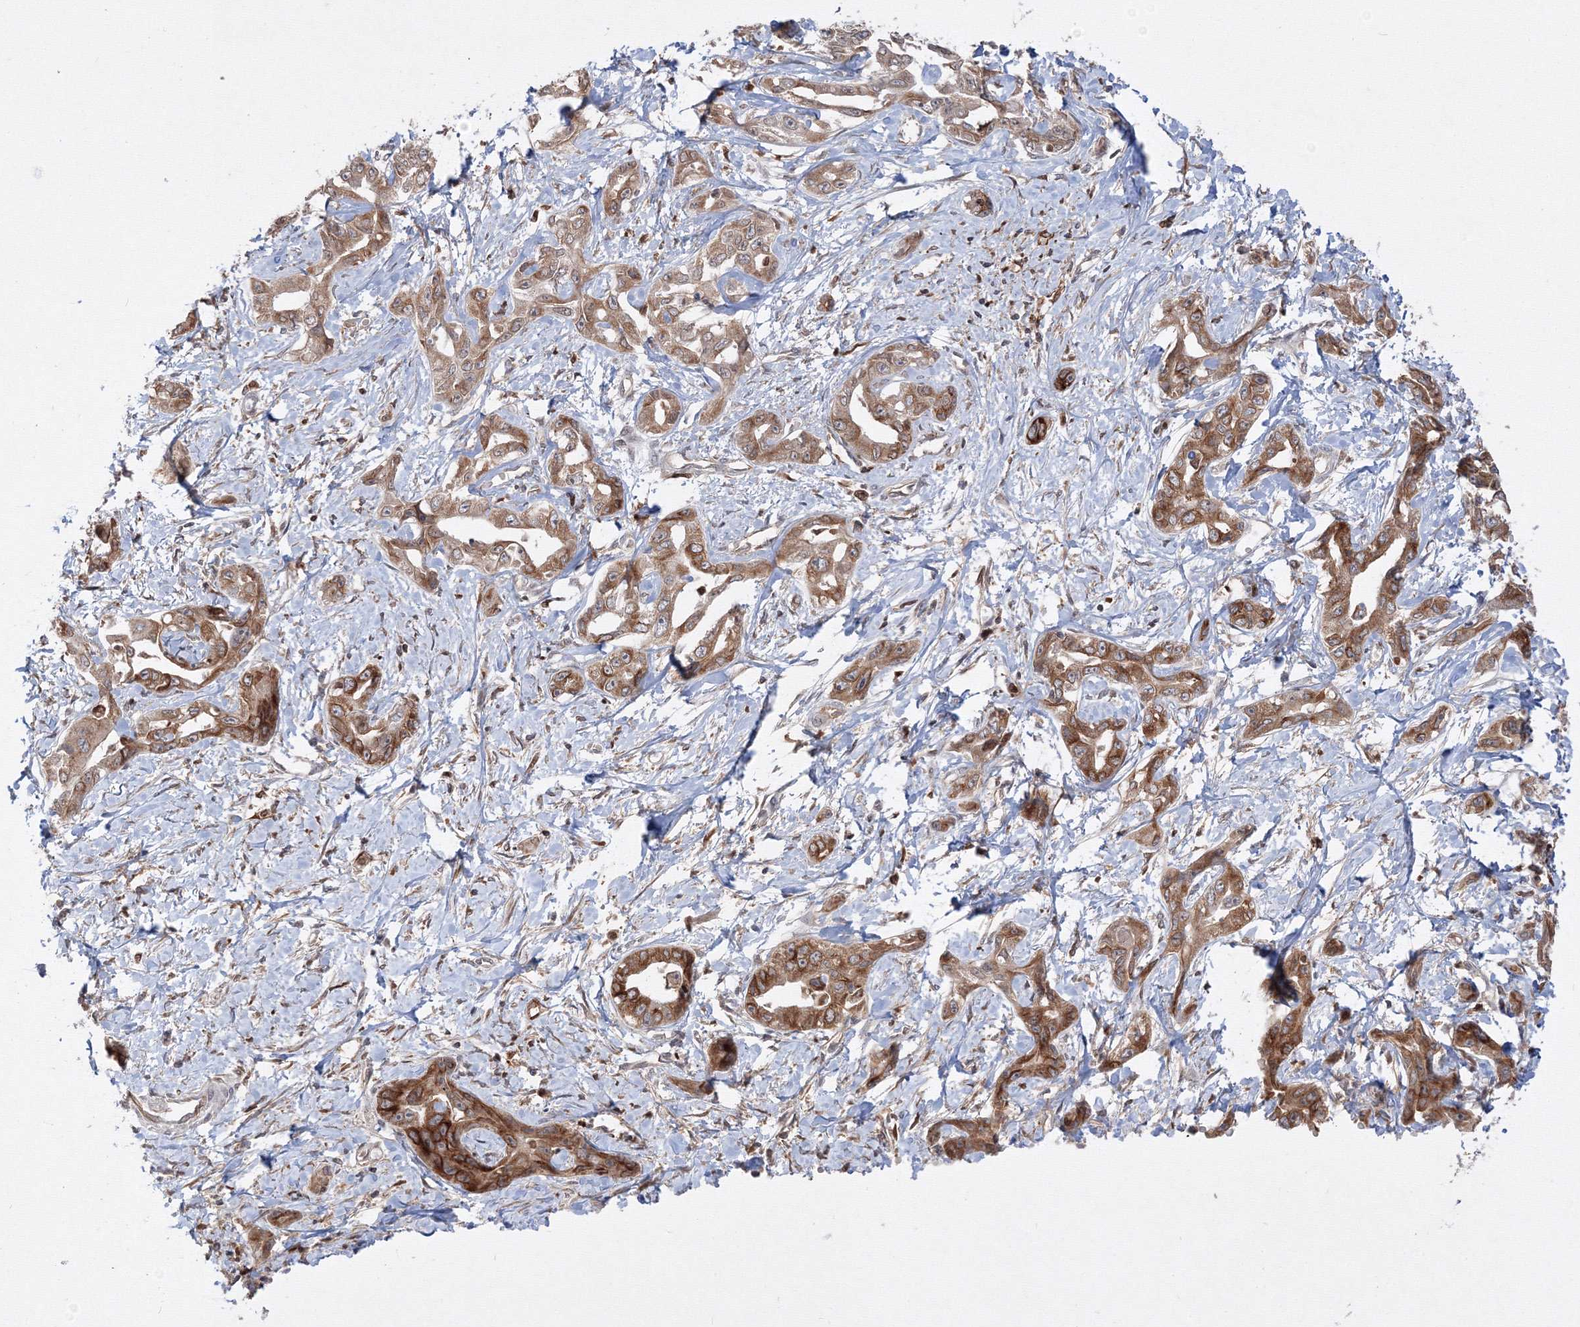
{"staining": {"intensity": "moderate", "quantity": ">75%", "location": "cytoplasmic/membranous"}, "tissue": "liver cancer", "cell_type": "Tumor cells", "image_type": "cancer", "snomed": [{"axis": "morphology", "description": "Cholangiocarcinoma"}, {"axis": "topography", "description": "Liver"}], "caption": "An immunohistochemistry image of neoplastic tissue is shown. Protein staining in brown labels moderate cytoplasmic/membranous positivity in liver cancer (cholangiocarcinoma) within tumor cells.", "gene": "TMEM50B", "patient": {"sex": "male", "age": 59}}